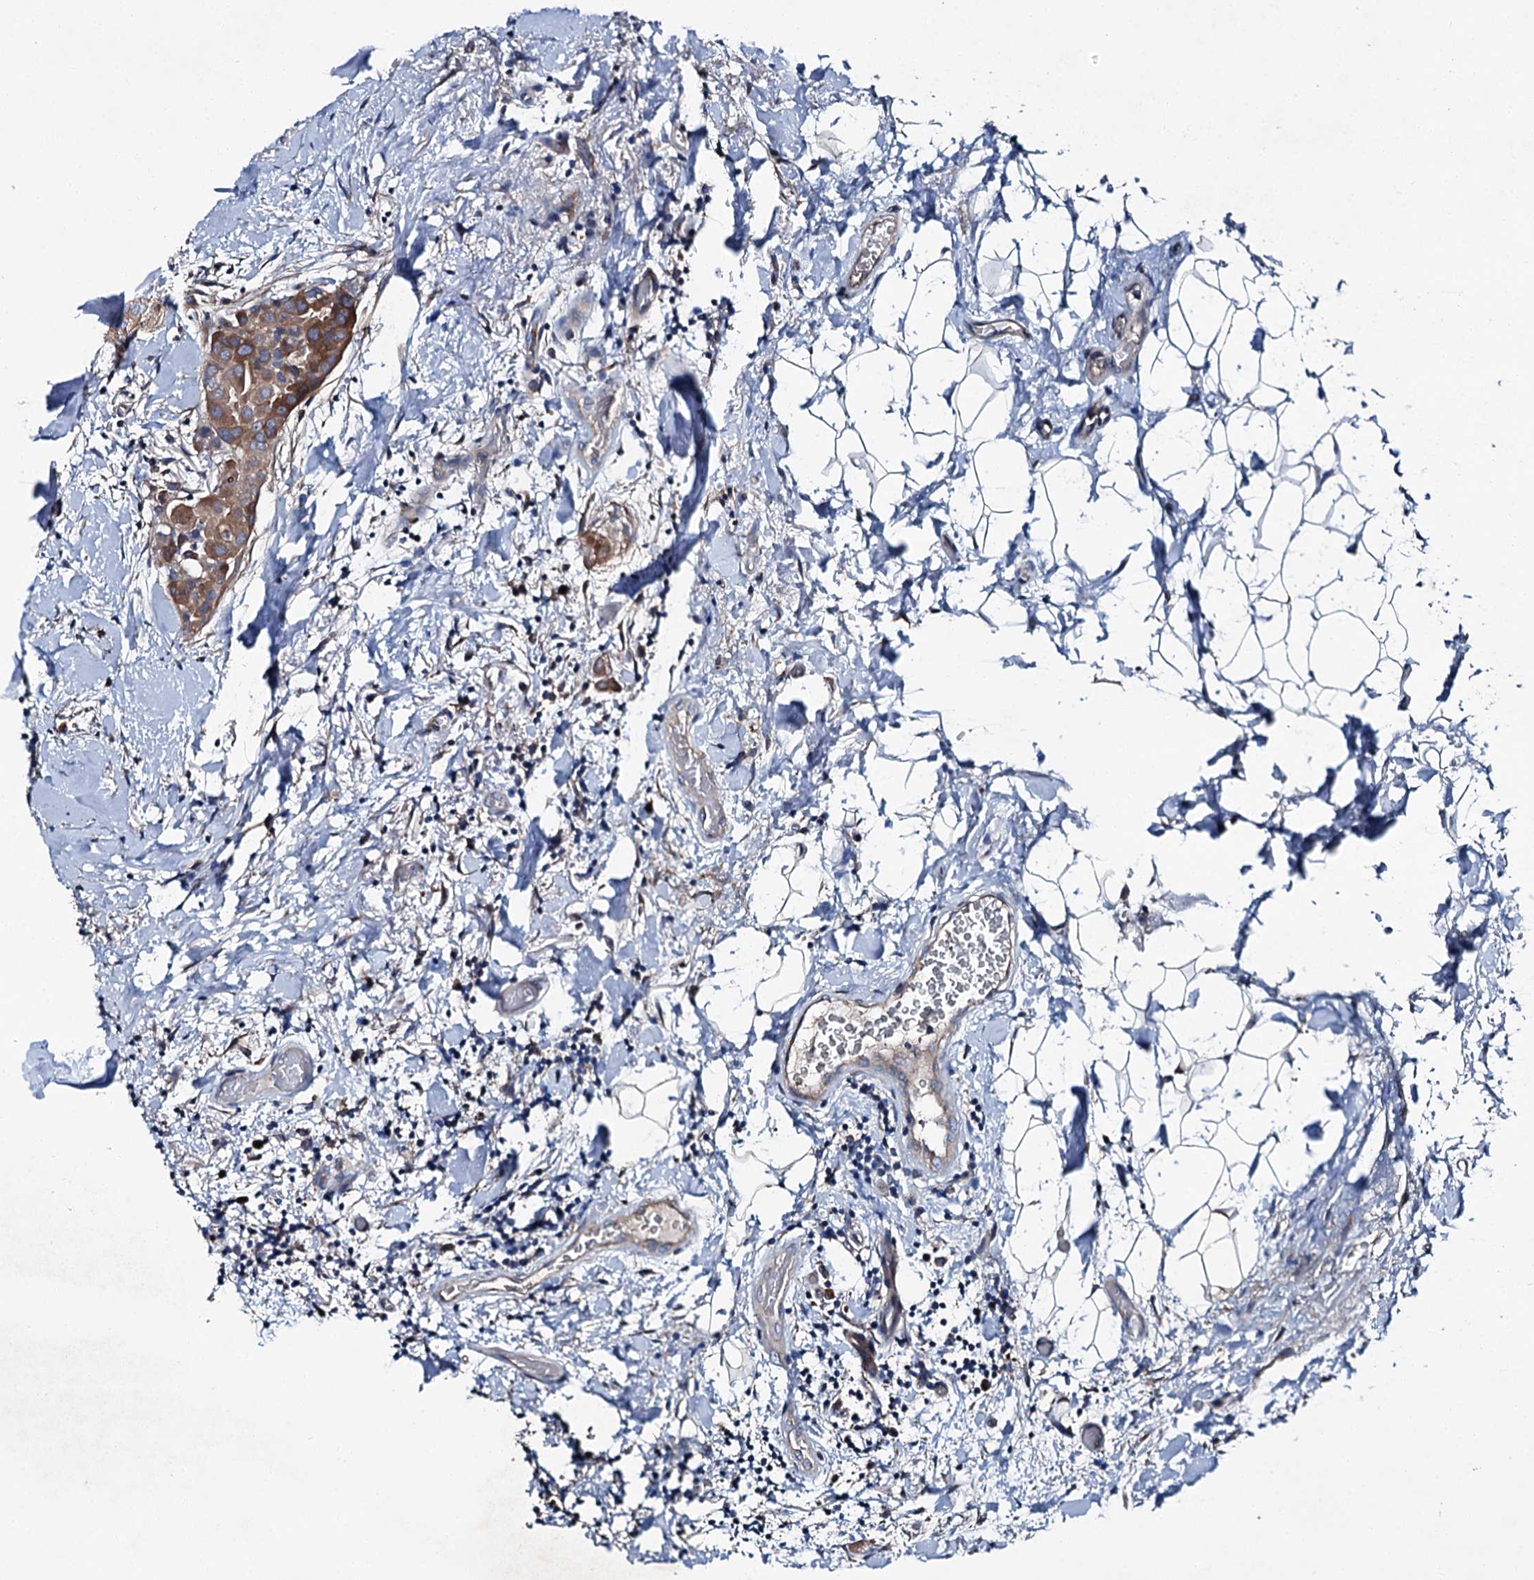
{"staining": {"intensity": "moderate", "quantity": "25%-75%", "location": "cytoplasmic/membranous"}, "tissue": "thyroid cancer", "cell_type": "Tumor cells", "image_type": "cancer", "snomed": [{"axis": "morphology", "description": "Papillary adenocarcinoma, NOS"}, {"axis": "topography", "description": "Thyroid gland"}], "caption": "The image reveals staining of thyroid papillary adenocarcinoma, revealing moderate cytoplasmic/membranous protein expression (brown color) within tumor cells.", "gene": "SLC22A25", "patient": {"sex": "male", "age": 33}}